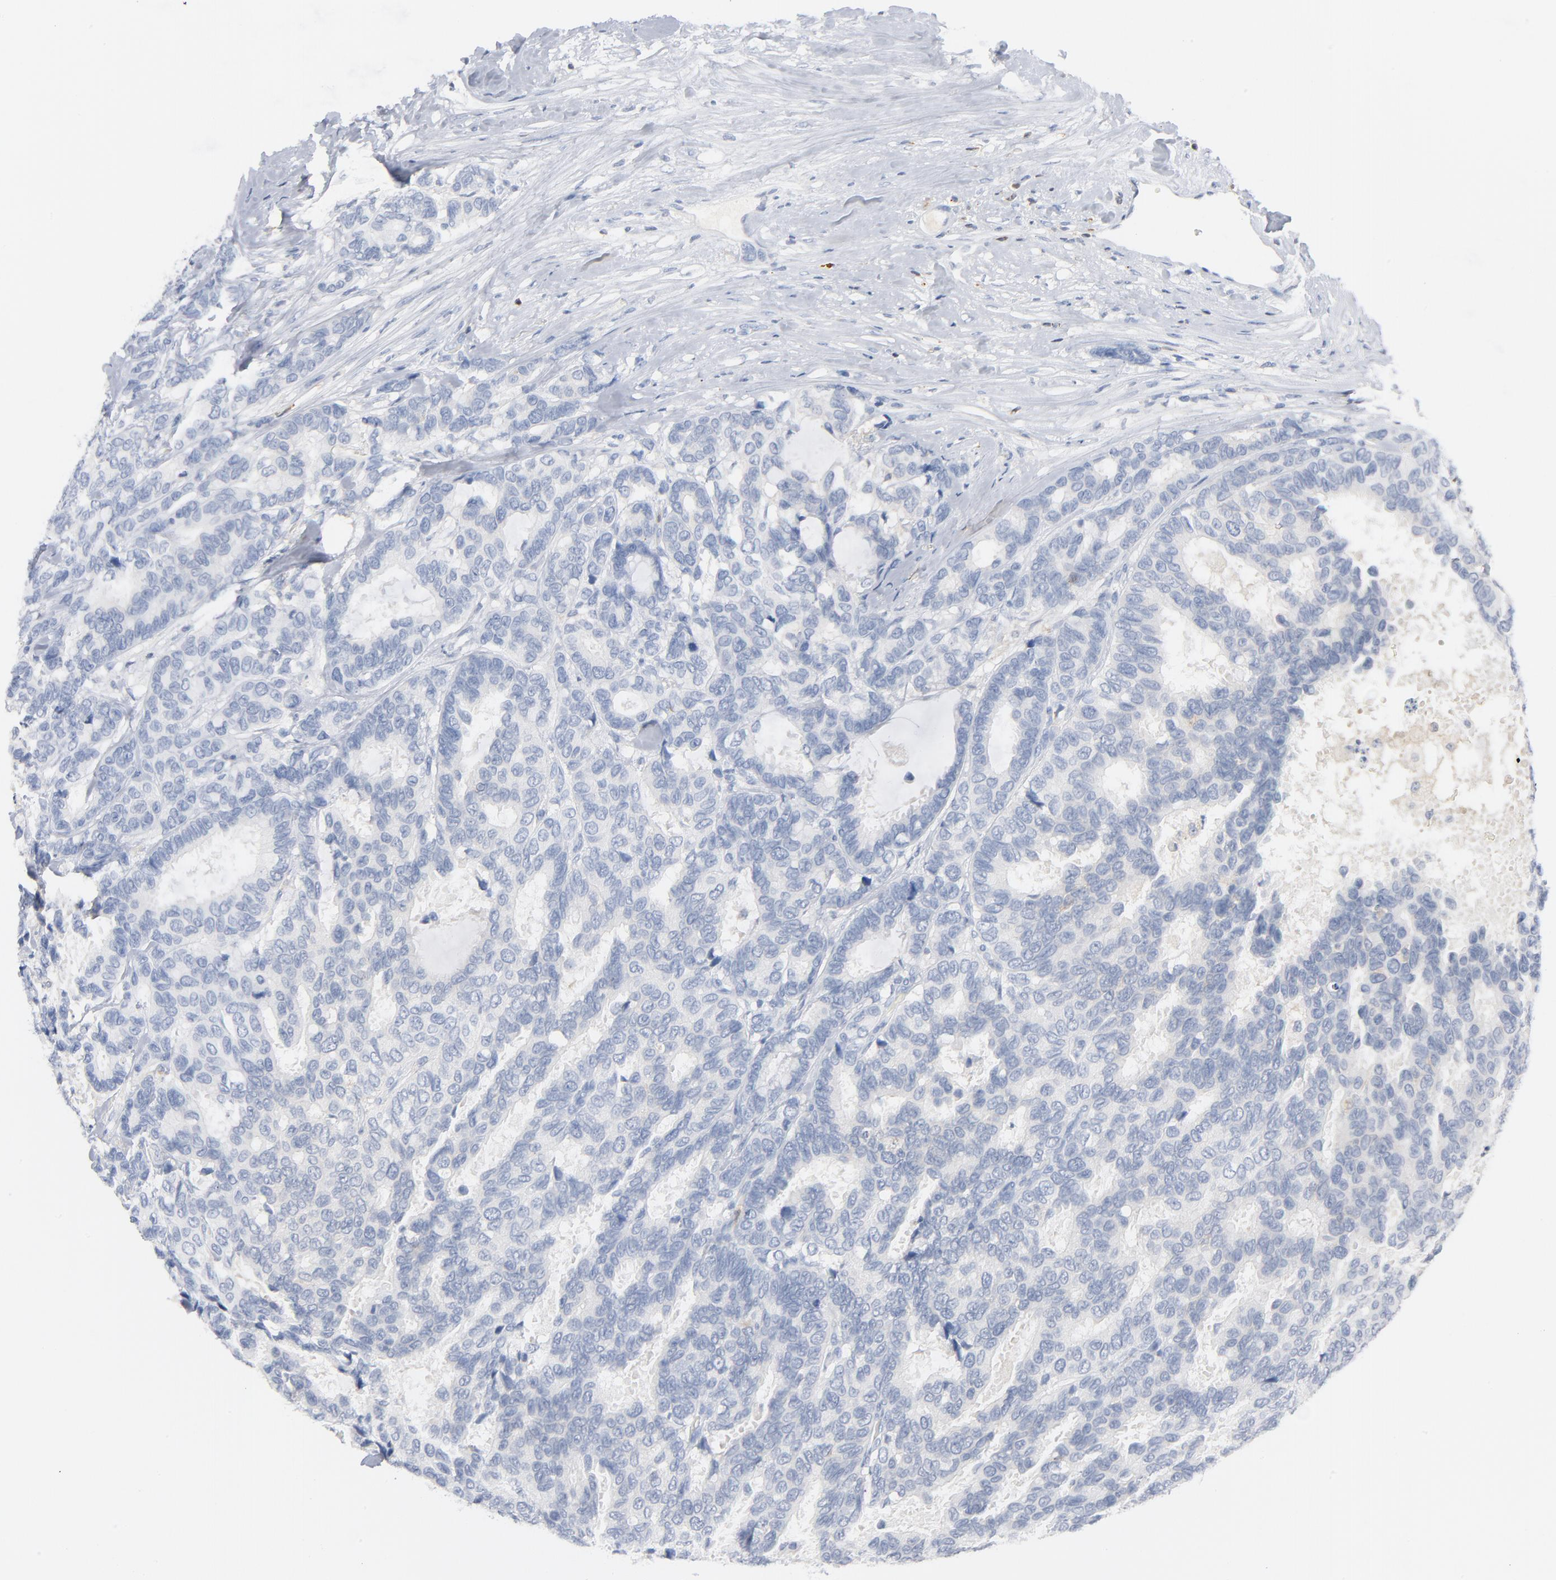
{"staining": {"intensity": "negative", "quantity": "none", "location": "none"}, "tissue": "breast cancer", "cell_type": "Tumor cells", "image_type": "cancer", "snomed": [{"axis": "morphology", "description": "Duct carcinoma"}, {"axis": "topography", "description": "Breast"}], "caption": "Tumor cells show no significant protein expression in intraductal carcinoma (breast). (DAB (3,3'-diaminobenzidine) immunohistochemistry, high magnification).", "gene": "PTK2B", "patient": {"sex": "female", "age": 87}}